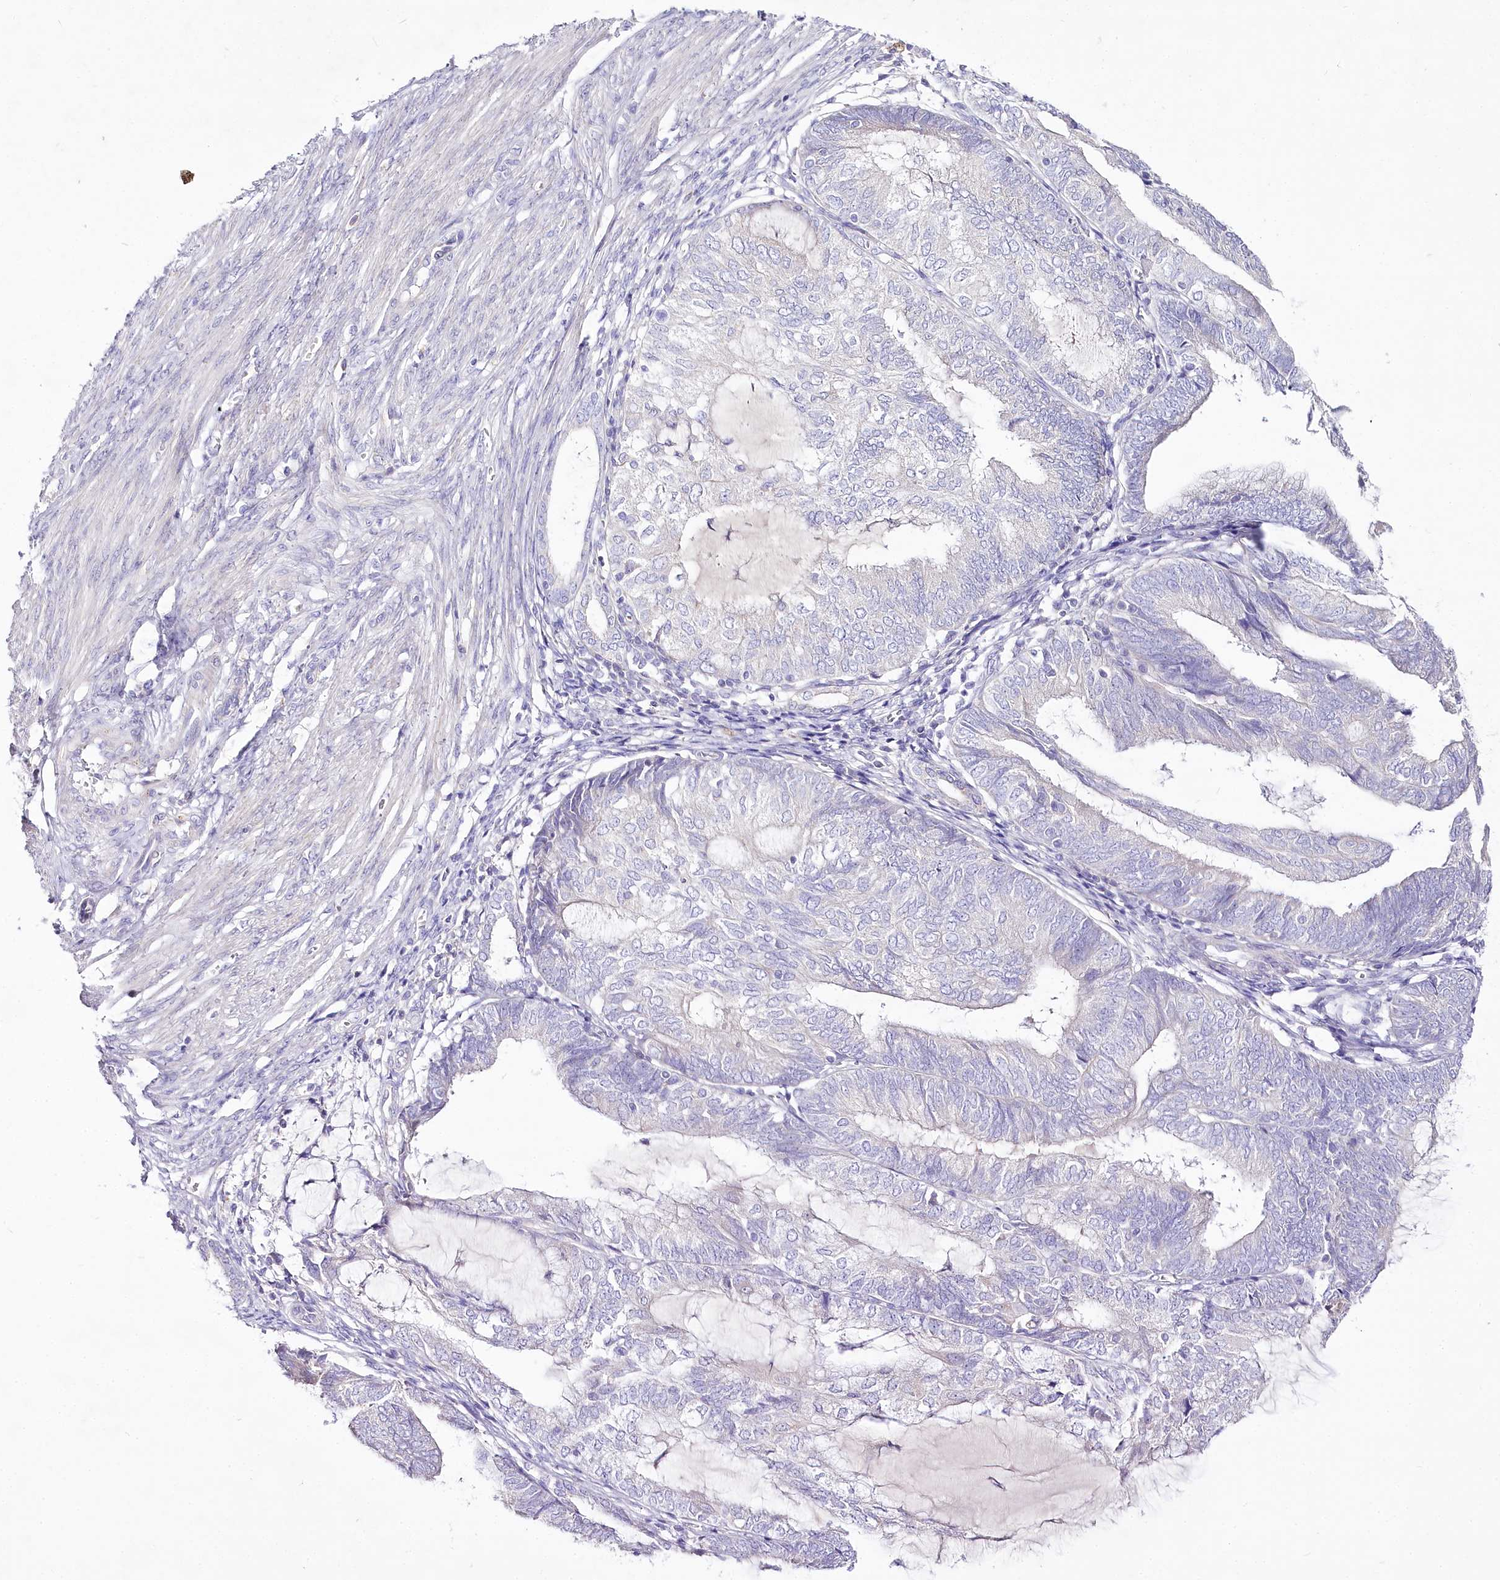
{"staining": {"intensity": "negative", "quantity": "none", "location": "none"}, "tissue": "endometrial cancer", "cell_type": "Tumor cells", "image_type": "cancer", "snomed": [{"axis": "morphology", "description": "Adenocarcinoma, NOS"}, {"axis": "topography", "description": "Endometrium"}], "caption": "High power microscopy photomicrograph of an IHC image of endometrial adenocarcinoma, revealing no significant positivity in tumor cells.", "gene": "LRRC14B", "patient": {"sex": "female", "age": 81}}